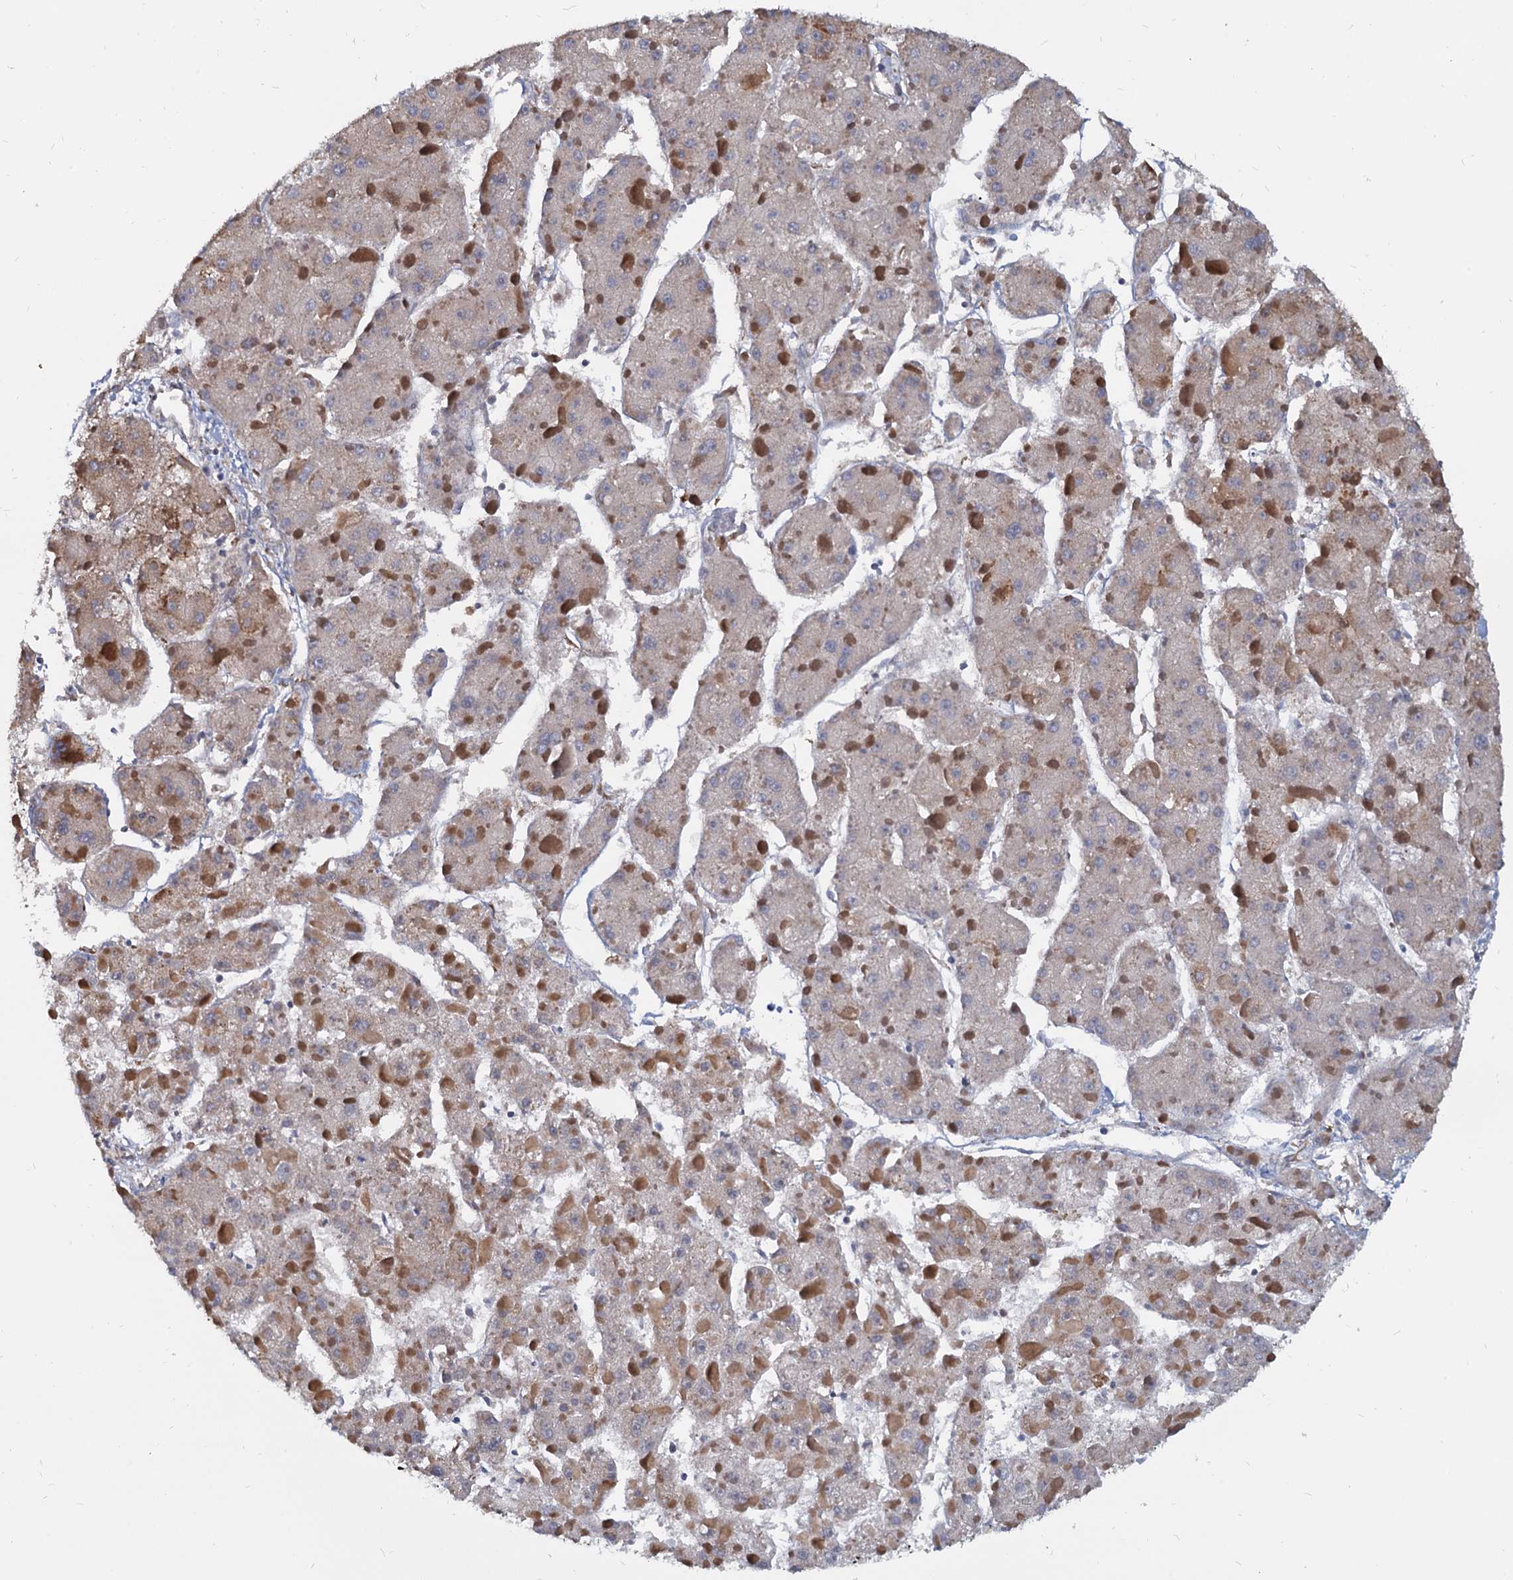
{"staining": {"intensity": "weak", "quantity": "25%-75%", "location": "cytoplasmic/membranous"}, "tissue": "liver cancer", "cell_type": "Tumor cells", "image_type": "cancer", "snomed": [{"axis": "morphology", "description": "Carcinoma, Hepatocellular, NOS"}, {"axis": "topography", "description": "Liver"}], "caption": "Immunohistochemical staining of human hepatocellular carcinoma (liver) reveals low levels of weak cytoplasmic/membranous protein staining in about 25%-75% of tumor cells.", "gene": "LRRC51", "patient": {"sex": "female", "age": 73}}